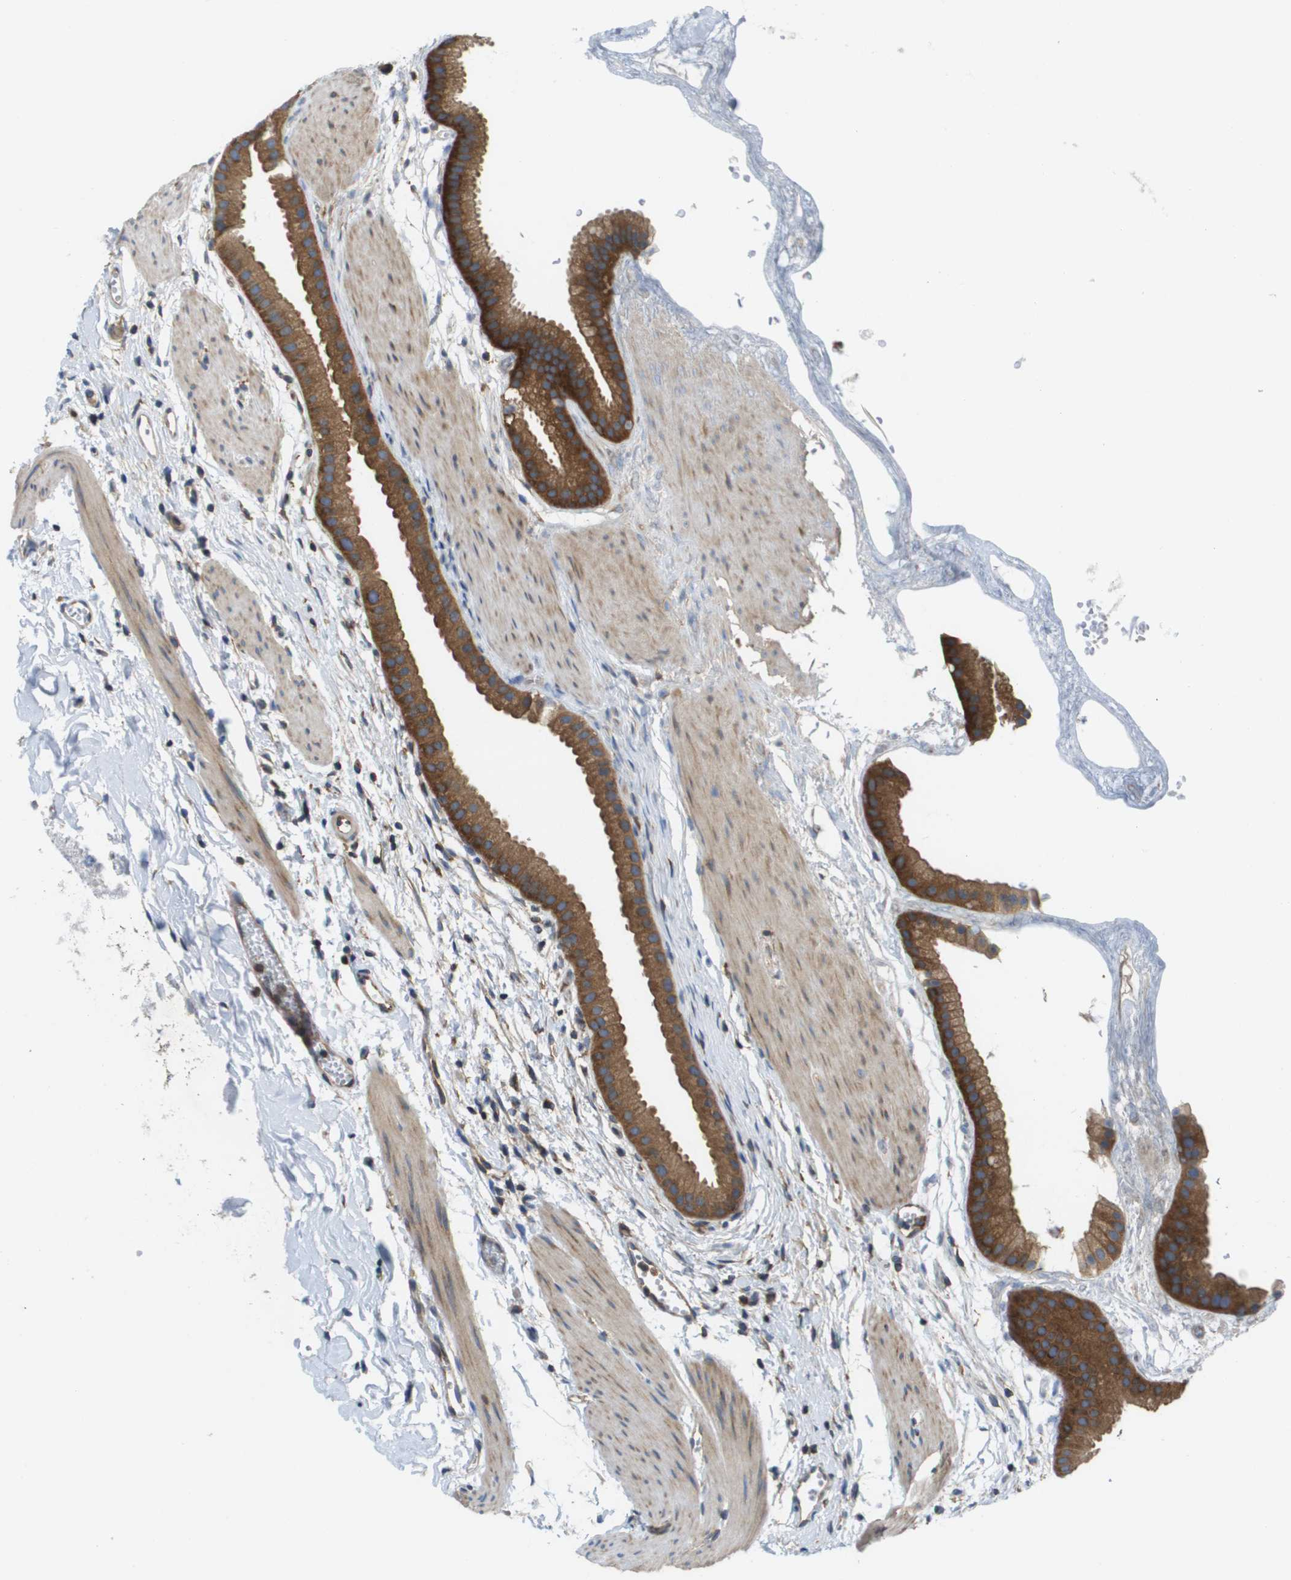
{"staining": {"intensity": "strong", "quantity": ">75%", "location": "cytoplasmic/membranous"}, "tissue": "gallbladder", "cell_type": "Glandular cells", "image_type": "normal", "snomed": [{"axis": "morphology", "description": "Normal tissue, NOS"}, {"axis": "topography", "description": "Gallbladder"}], "caption": "Immunohistochemical staining of normal human gallbladder exhibits high levels of strong cytoplasmic/membranous staining in about >75% of glandular cells.", "gene": "EIF4G2", "patient": {"sex": "female", "age": 64}}